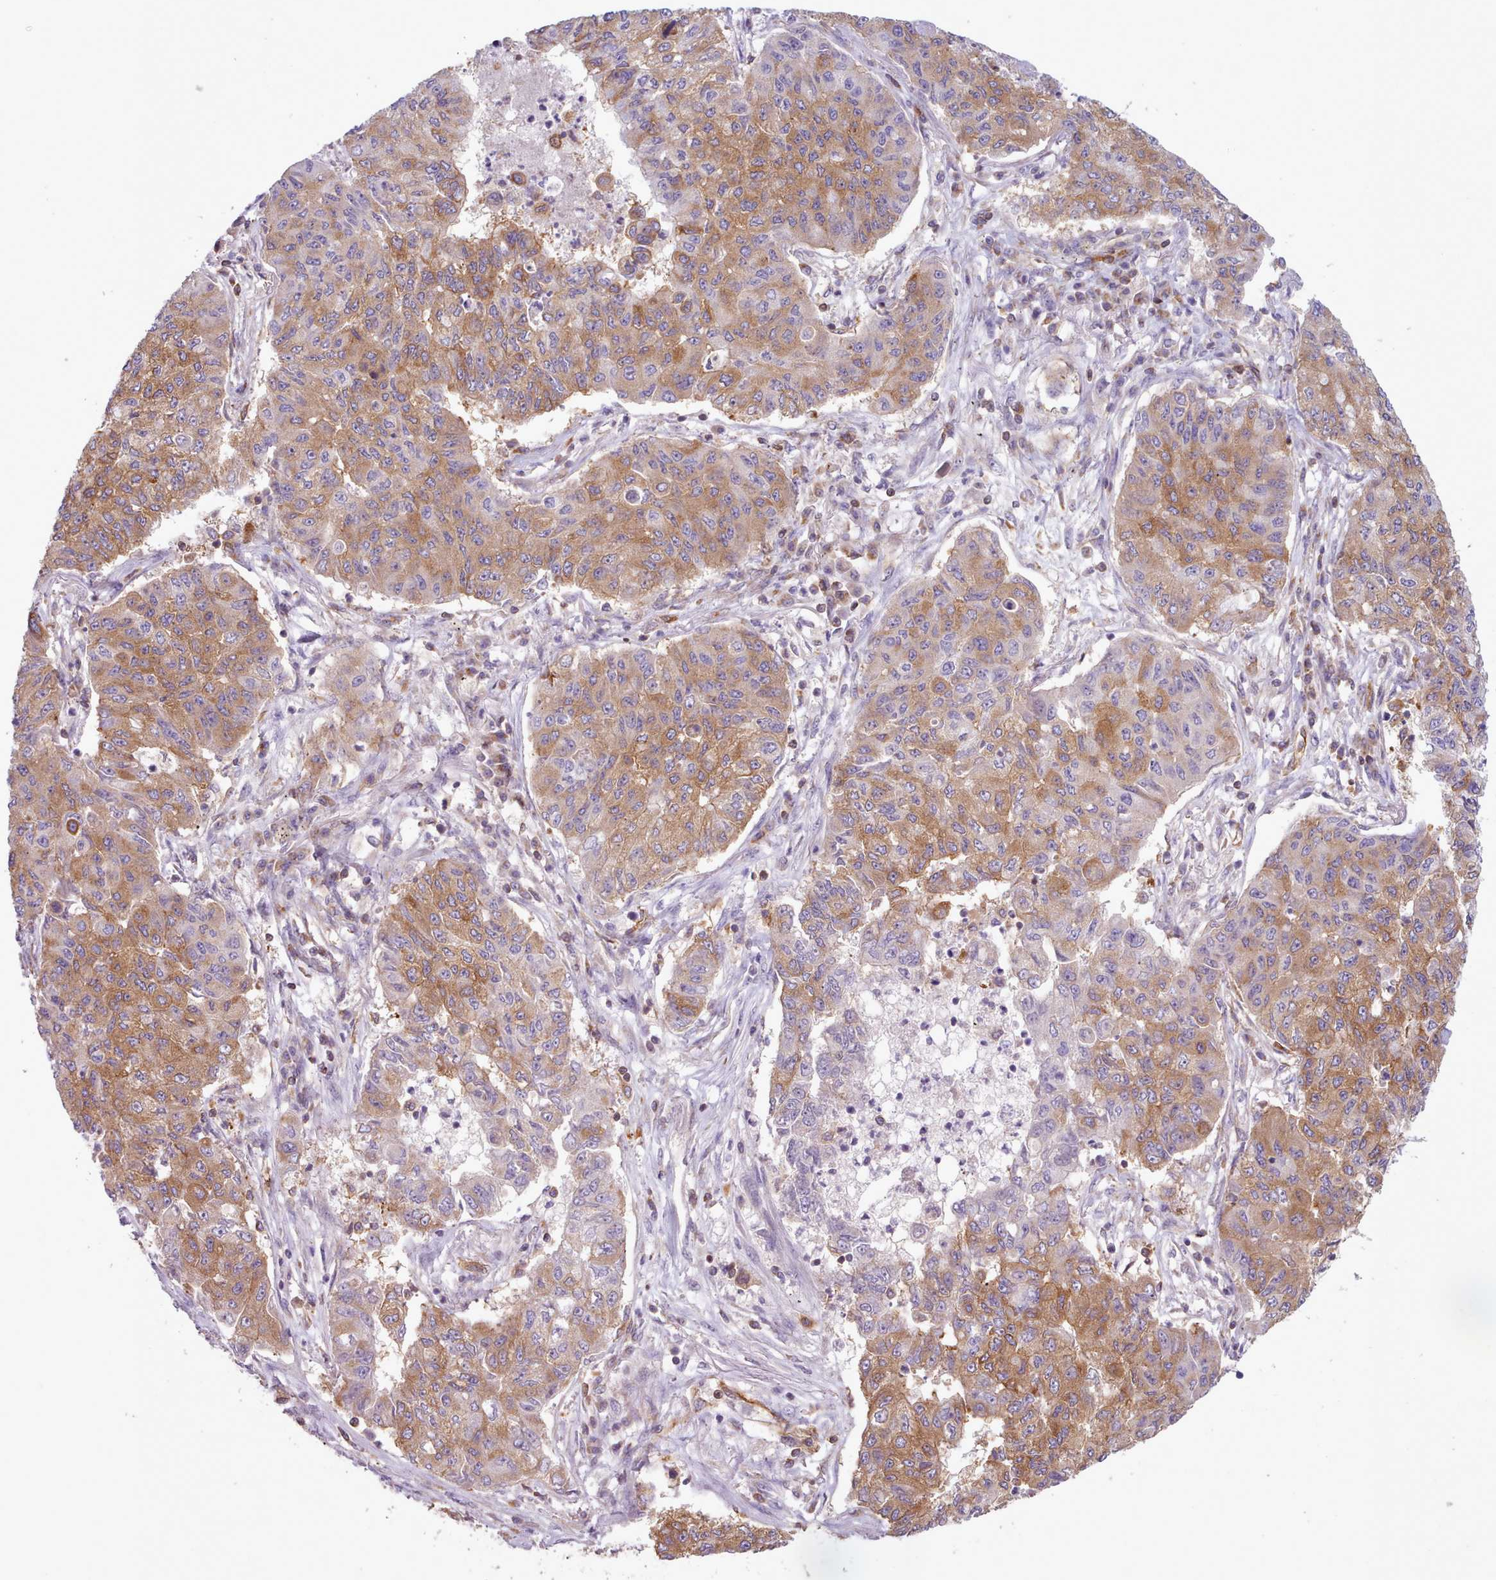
{"staining": {"intensity": "moderate", "quantity": ">75%", "location": "cytoplasmic/membranous"}, "tissue": "lung cancer", "cell_type": "Tumor cells", "image_type": "cancer", "snomed": [{"axis": "morphology", "description": "Squamous cell carcinoma, NOS"}, {"axis": "topography", "description": "Lung"}], "caption": "Immunohistochemical staining of human lung squamous cell carcinoma shows moderate cytoplasmic/membranous protein expression in about >75% of tumor cells.", "gene": "CRYBG1", "patient": {"sex": "male", "age": 74}}